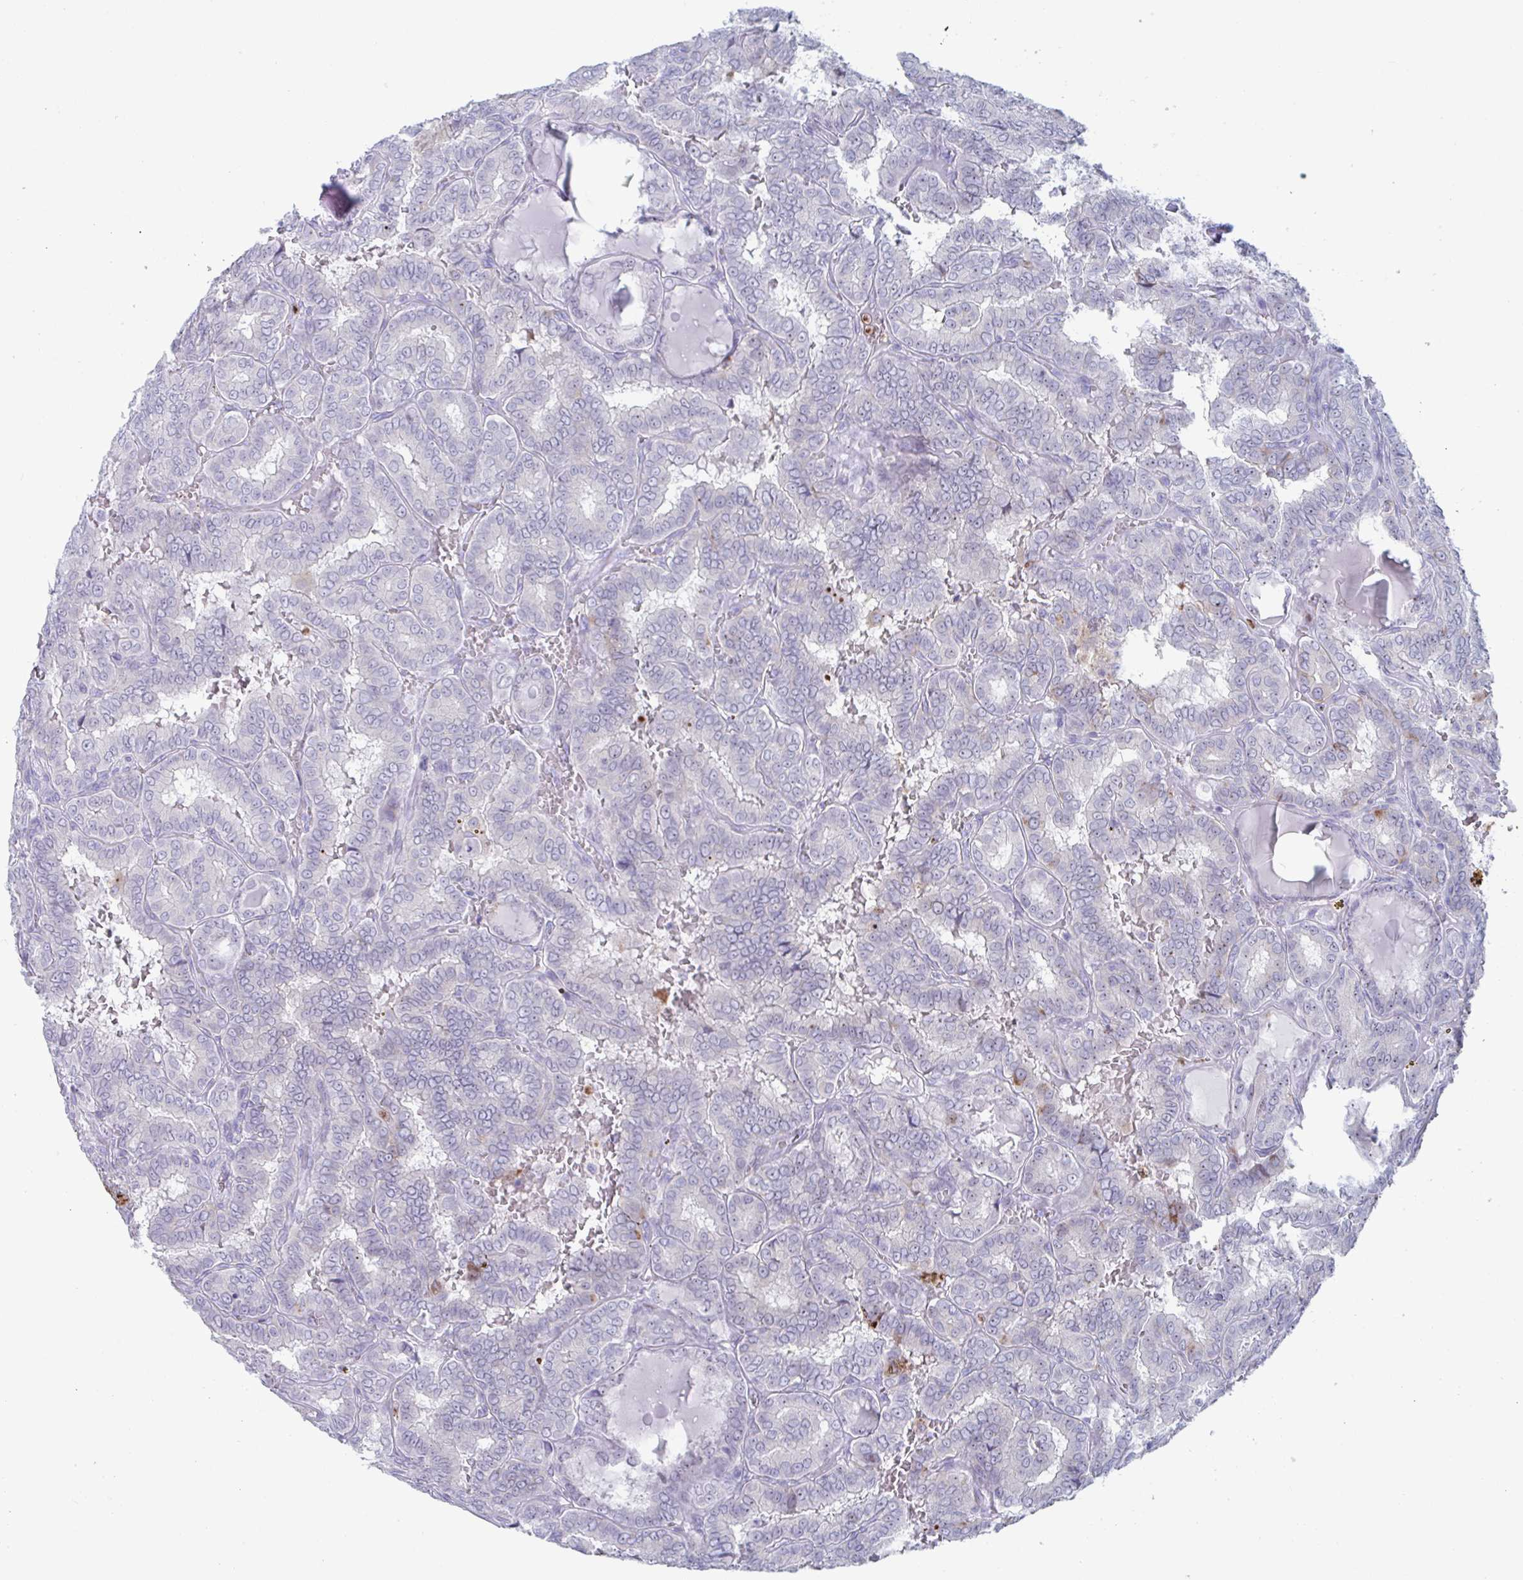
{"staining": {"intensity": "negative", "quantity": "none", "location": "none"}, "tissue": "thyroid cancer", "cell_type": "Tumor cells", "image_type": "cancer", "snomed": [{"axis": "morphology", "description": "Papillary adenocarcinoma, NOS"}, {"axis": "topography", "description": "Thyroid gland"}], "caption": "Immunohistochemistry (IHC) photomicrograph of human thyroid cancer (papillary adenocarcinoma) stained for a protein (brown), which reveals no positivity in tumor cells.", "gene": "CYP4F11", "patient": {"sex": "female", "age": 46}}